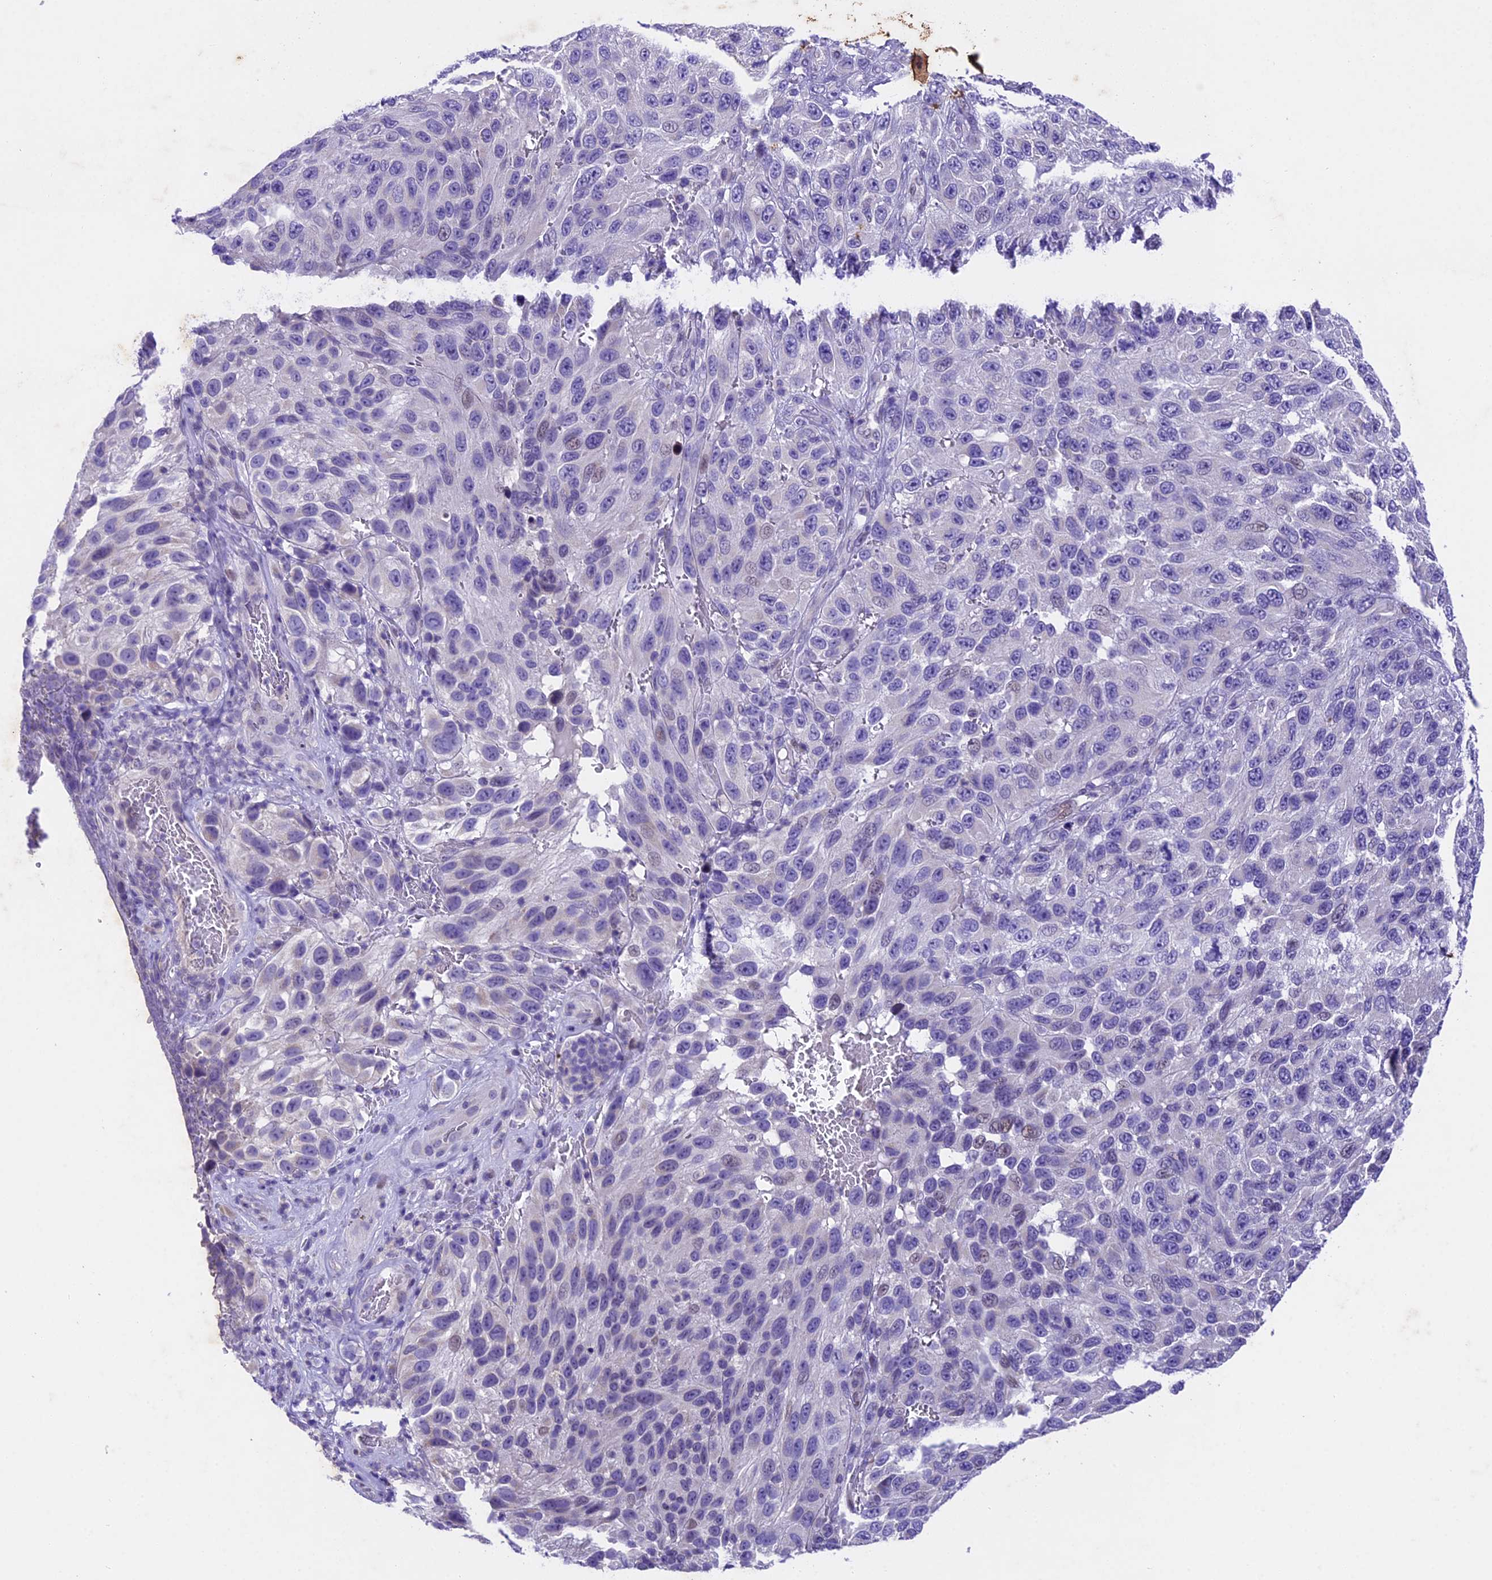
{"staining": {"intensity": "negative", "quantity": "none", "location": "none"}, "tissue": "melanoma", "cell_type": "Tumor cells", "image_type": "cancer", "snomed": [{"axis": "morphology", "description": "Malignant melanoma, NOS"}, {"axis": "topography", "description": "Skin"}], "caption": "Tumor cells show no significant protein expression in malignant melanoma.", "gene": "IFT140", "patient": {"sex": "female", "age": 96}}